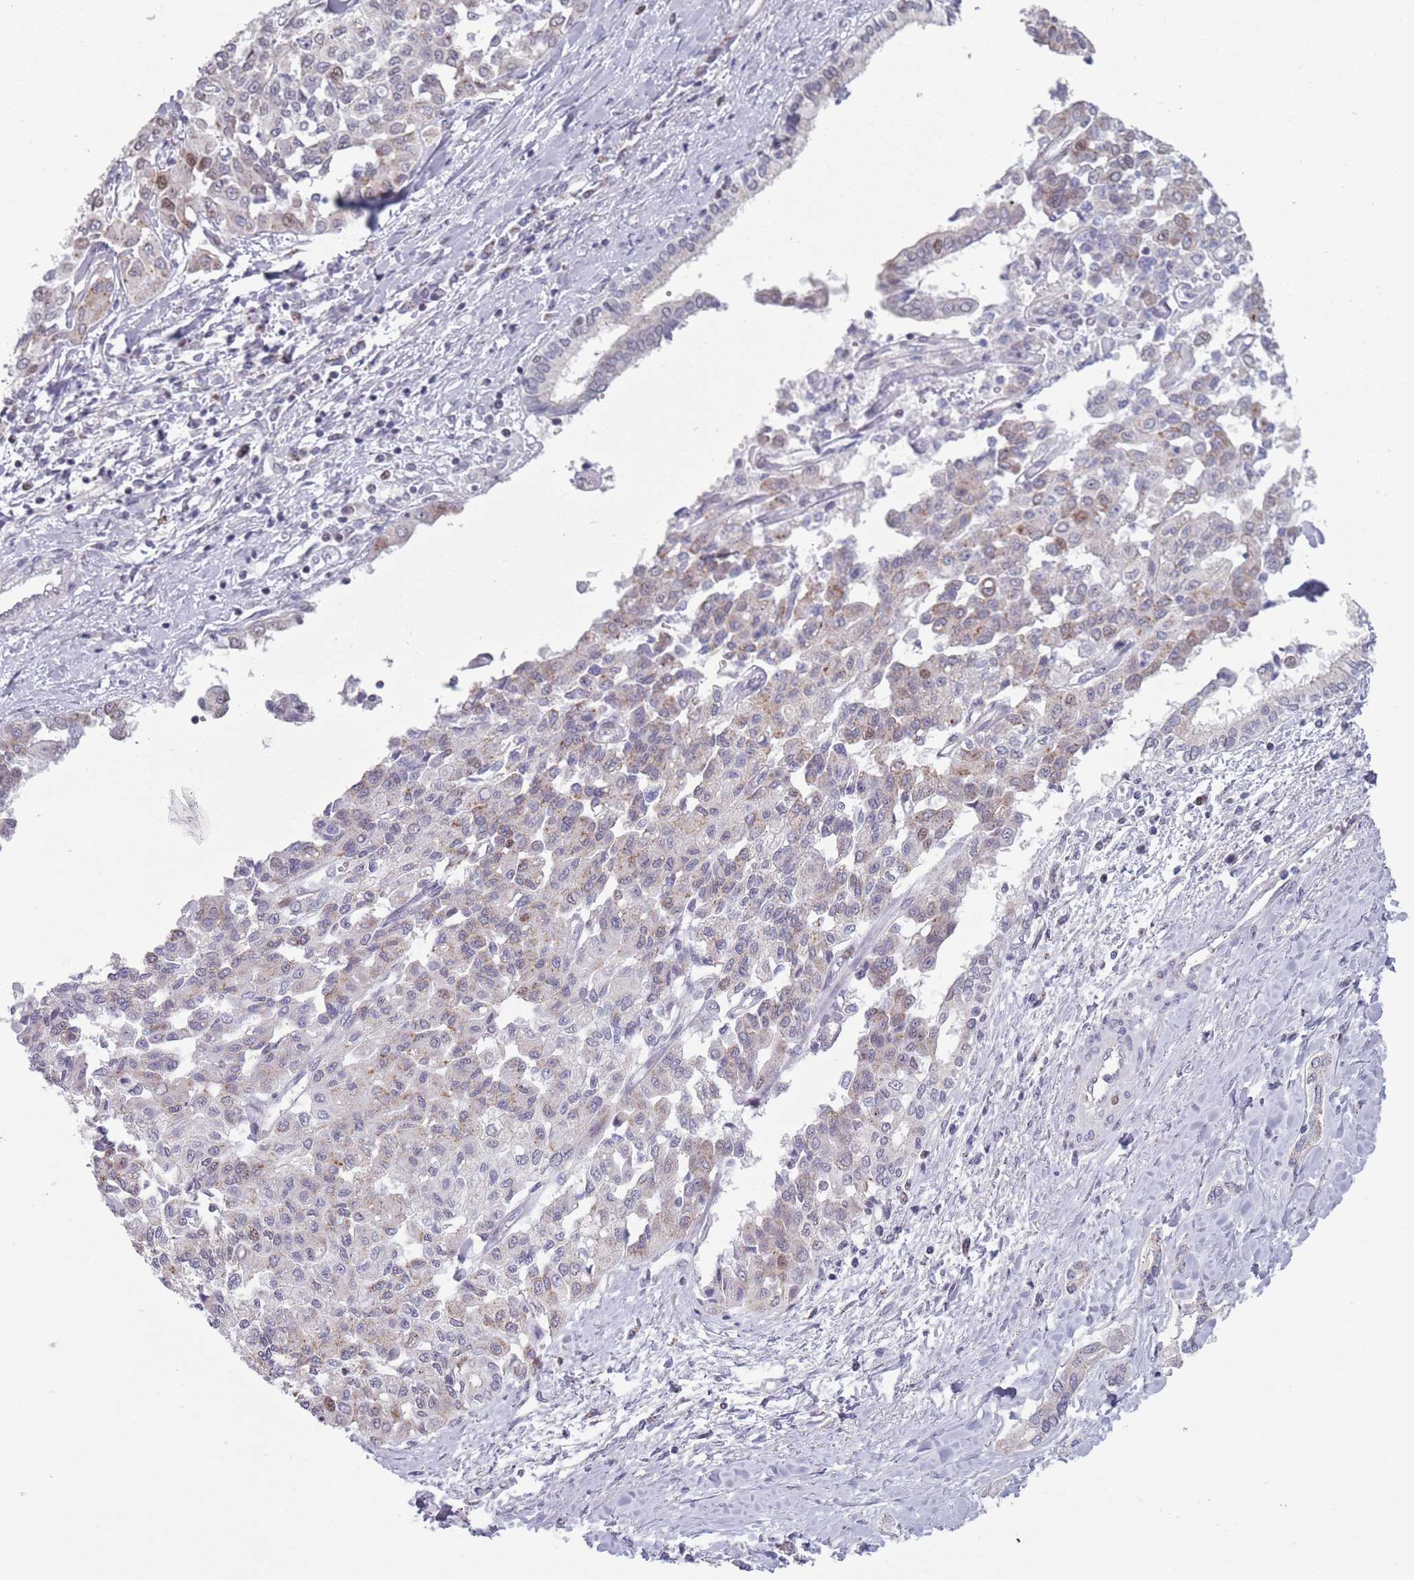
{"staining": {"intensity": "weak", "quantity": "25%-75%", "location": "cytoplasmic/membranous,nuclear"}, "tissue": "liver cancer", "cell_type": "Tumor cells", "image_type": "cancer", "snomed": [{"axis": "morphology", "description": "Cholangiocarcinoma"}, {"axis": "topography", "description": "Liver"}], "caption": "Immunohistochemistry photomicrograph of human liver cancer (cholangiocarcinoma) stained for a protein (brown), which shows low levels of weak cytoplasmic/membranous and nuclear staining in about 25%-75% of tumor cells.", "gene": "ZKSCAN2", "patient": {"sex": "female", "age": 77}}